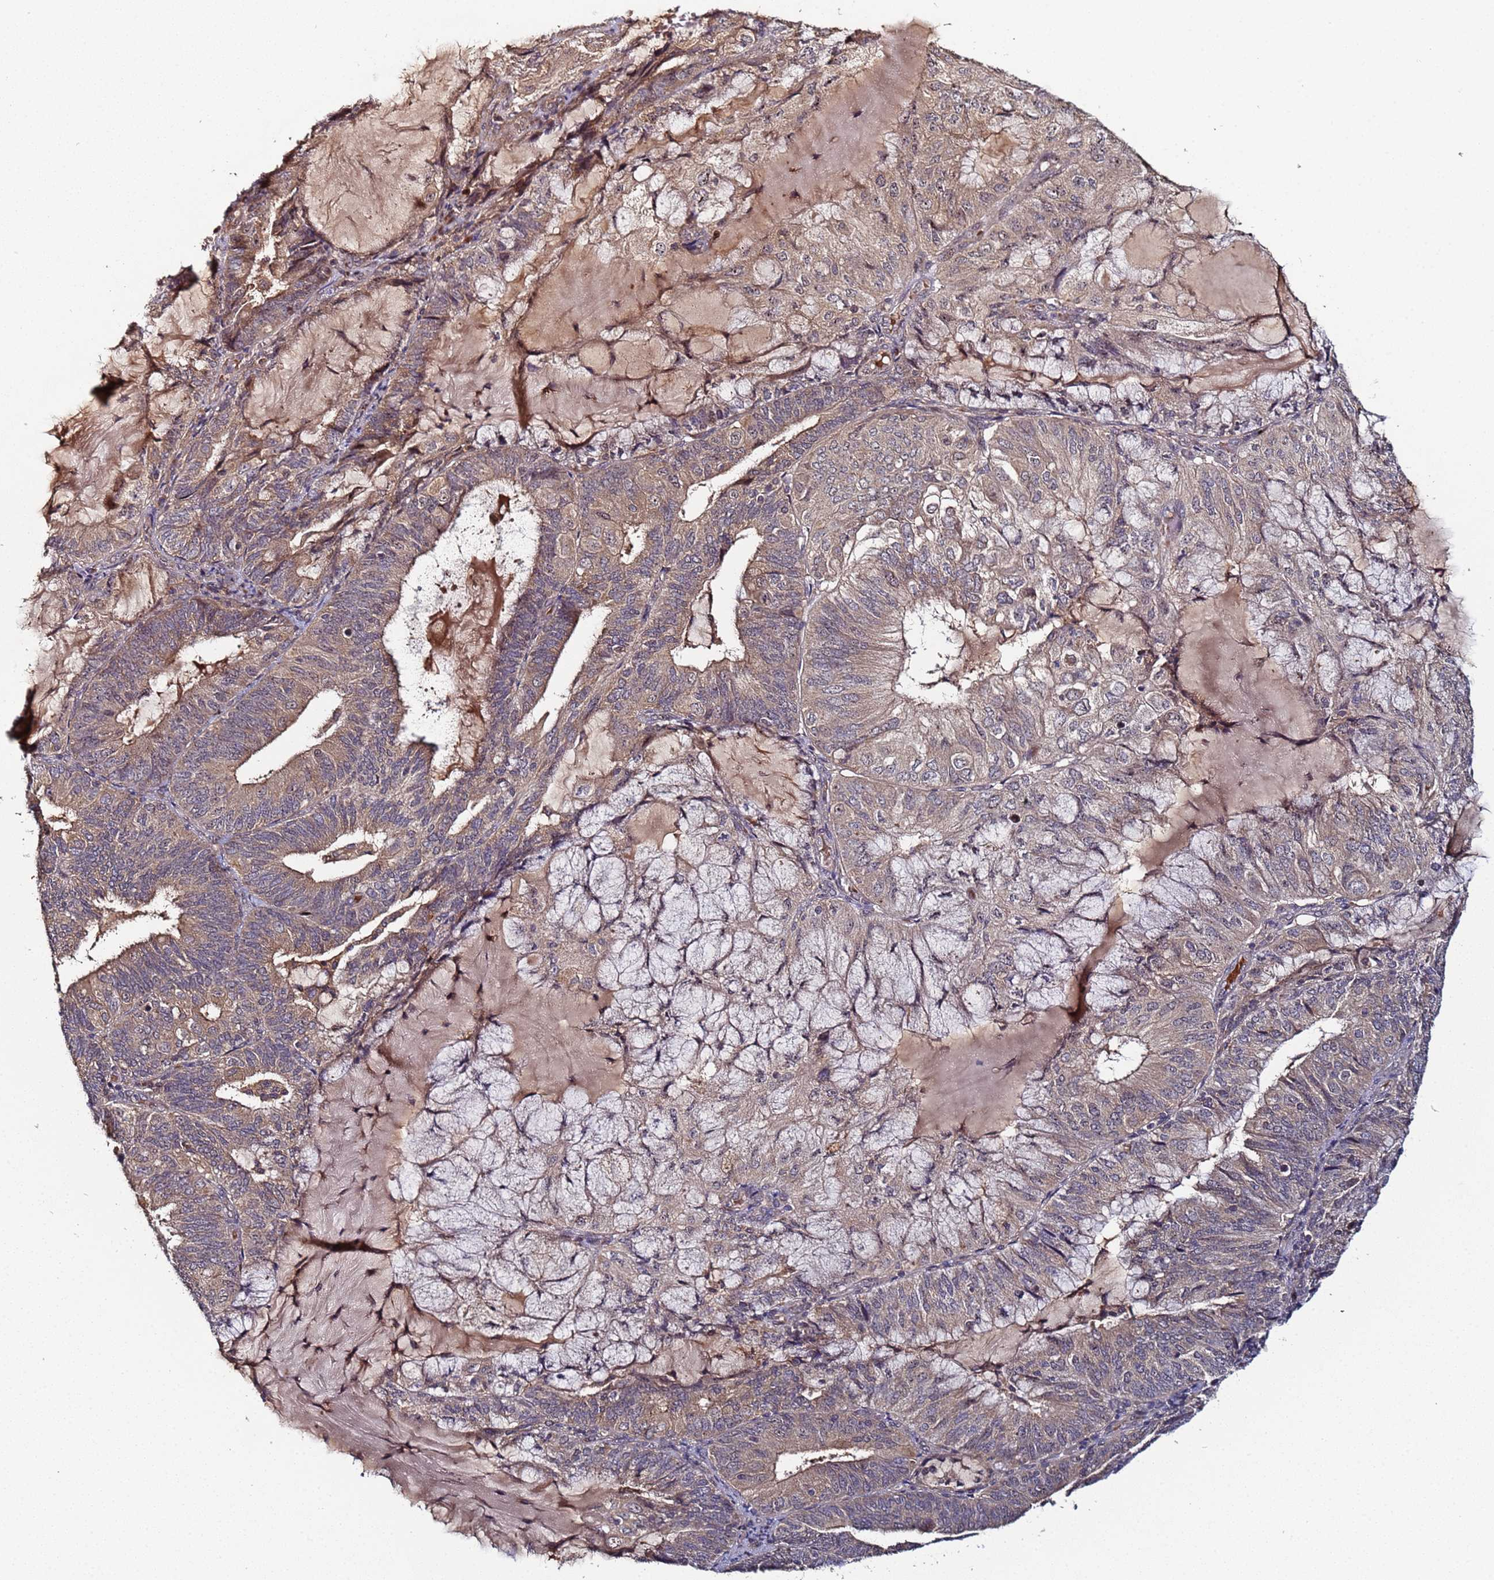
{"staining": {"intensity": "moderate", "quantity": ">75%", "location": "cytoplasmic/membranous"}, "tissue": "endometrial cancer", "cell_type": "Tumor cells", "image_type": "cancer", "snomed": [{"axis": "morphology", "description": "Adenocarcinoma, NOS"}, {"axis": "topography", "description": "Endometrium"}], "caption": "Human adenocarcinoma (endometrial) stained for a protein (brown) displays moderate cytoplasmic/membranous positive staining in approximately >75% of tumor cells.", "gene": "OSER1", "patient": {"sex": "female", "age": 81}}